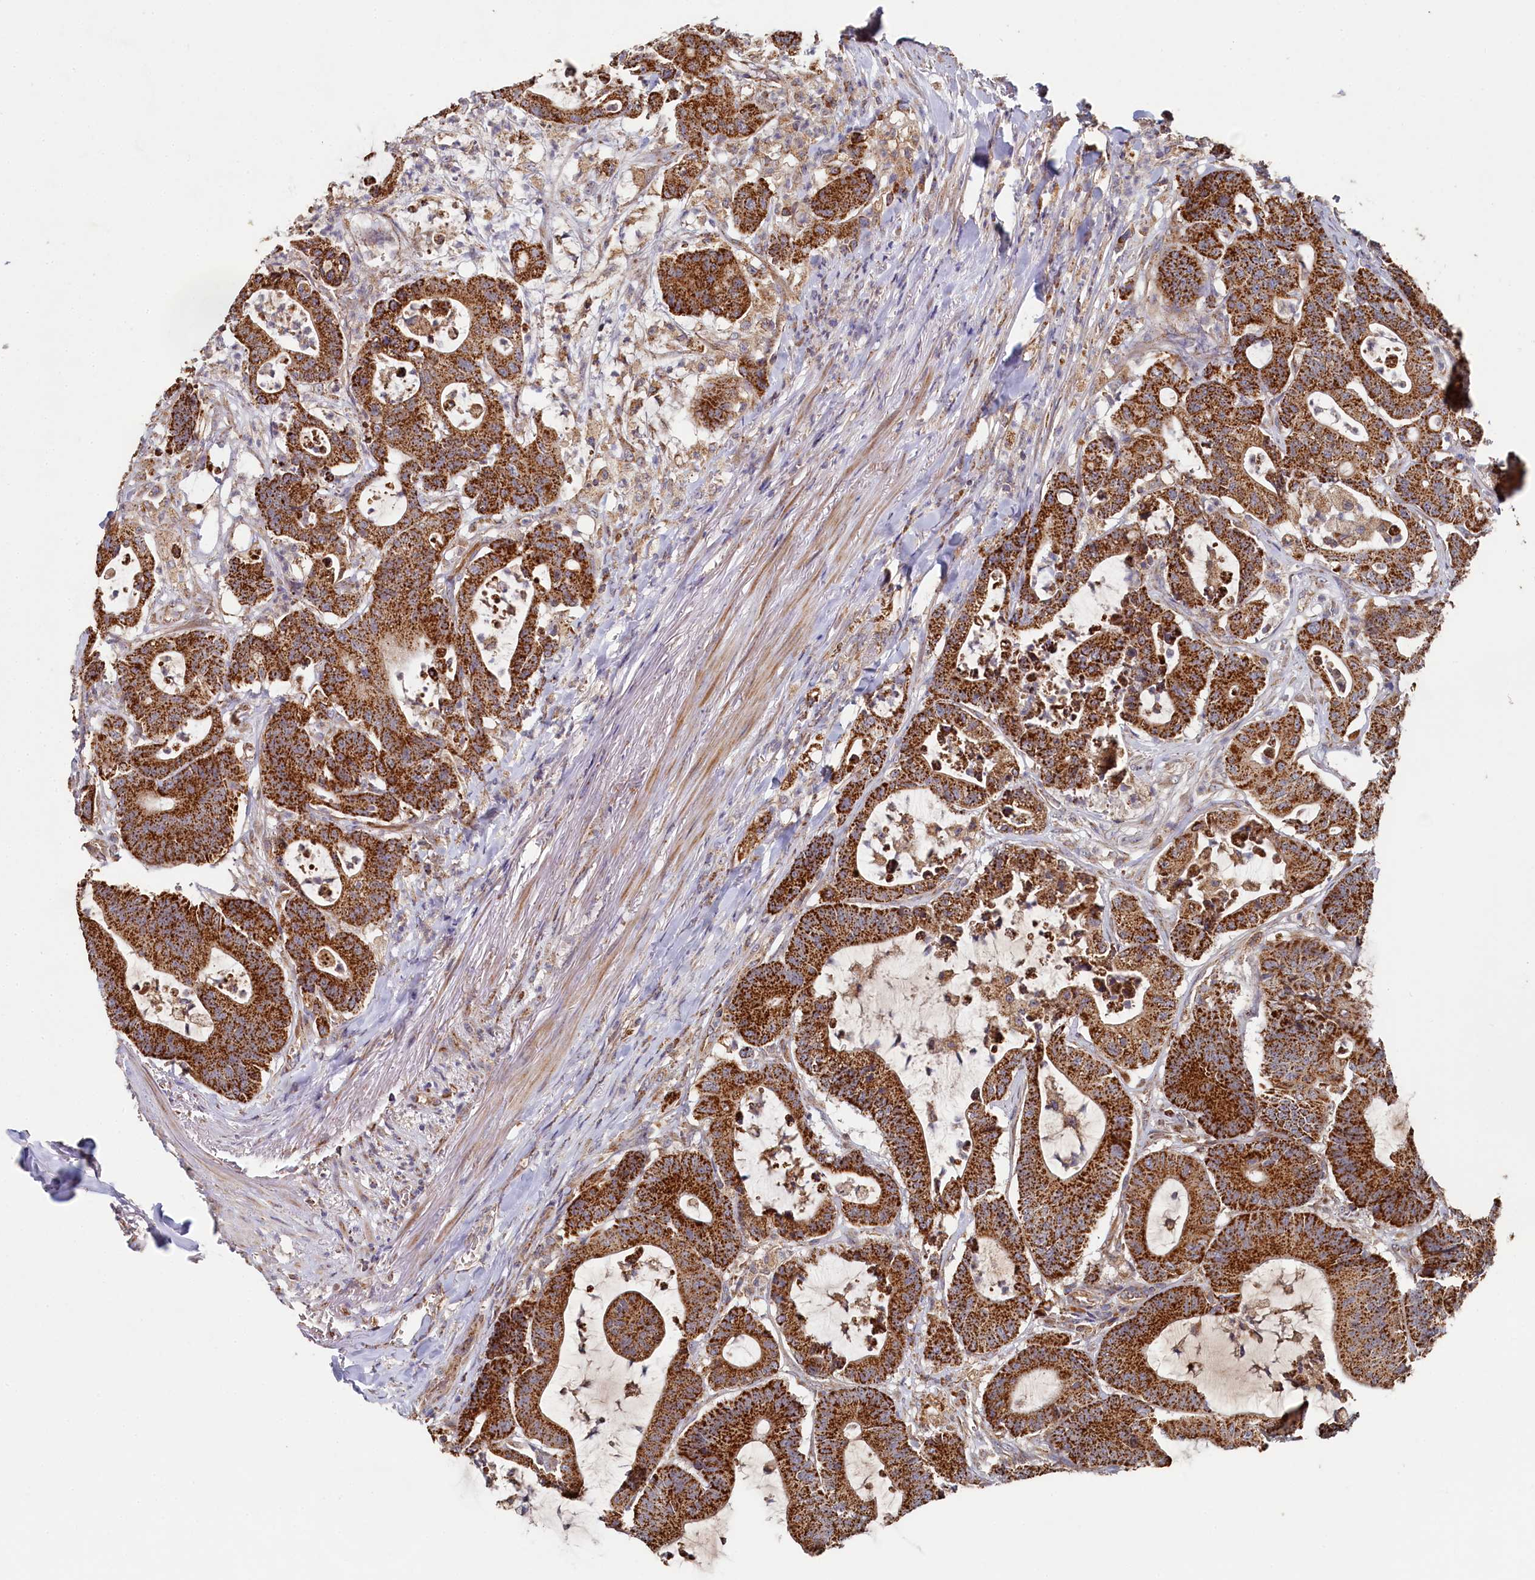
{"staining": {"intensity": "strong", "quantity": ">75%", "location": "cytoplasmic/membranous"}, "tissue": "colorectal cancer", "cell_type": "Tumor cells", "image_type": "cancer", "snomed": [{"axis": "morphology", "description": "Adenocarcinoma, NOS"}, {"axis": "topography", "description": "Colon"}], "caption": "Colorectal adenocarcinoma stained for a protein (brown) demonstrates strong cytoplasmic/membranous positive positivity in about >75% of tumor cells.", "gene": "HAUS2", "patient": {"sex": "female", "age": 84}}